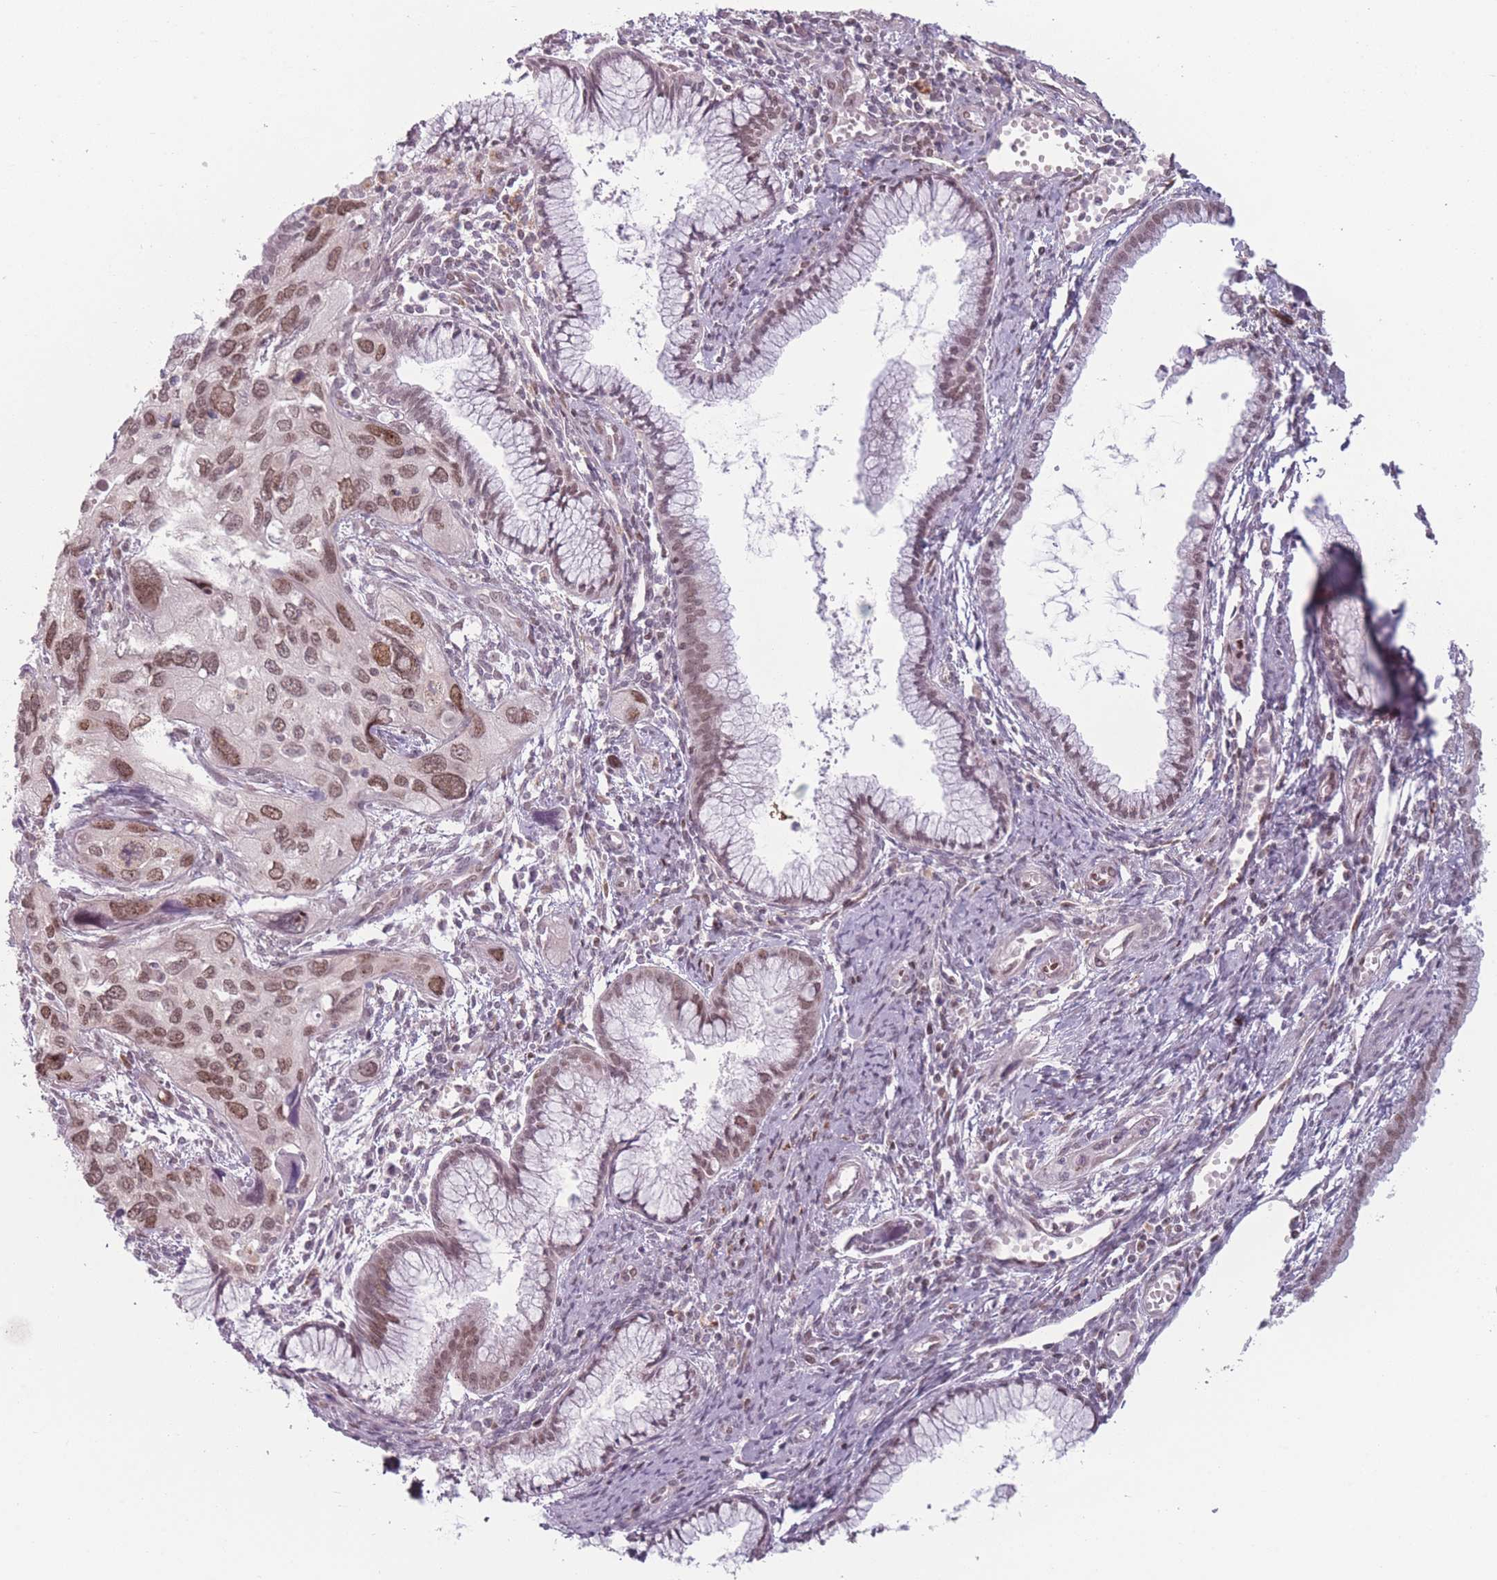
{"staining": {"intensity": "moderate", "quantity": ">75%", "location": "nuclear"}, "tissue": "cervical cancer", "cell_type": "Tumor cells", "image_type": "cancer", "snomed": [{"axis": "morphology", "description": "Squamous cell carcinoma, NOS"}, {"axis": "topography", "description": "Cervix"}], "caption": "There is medium levels of moderate nuclear expression in tumor cells of squamous cell carcinoma (cervical), as demonstrated by immunohistochemical staining (brown color).", "gene": "OR10C1", "patient": {"sex": "female", "age": 55}}